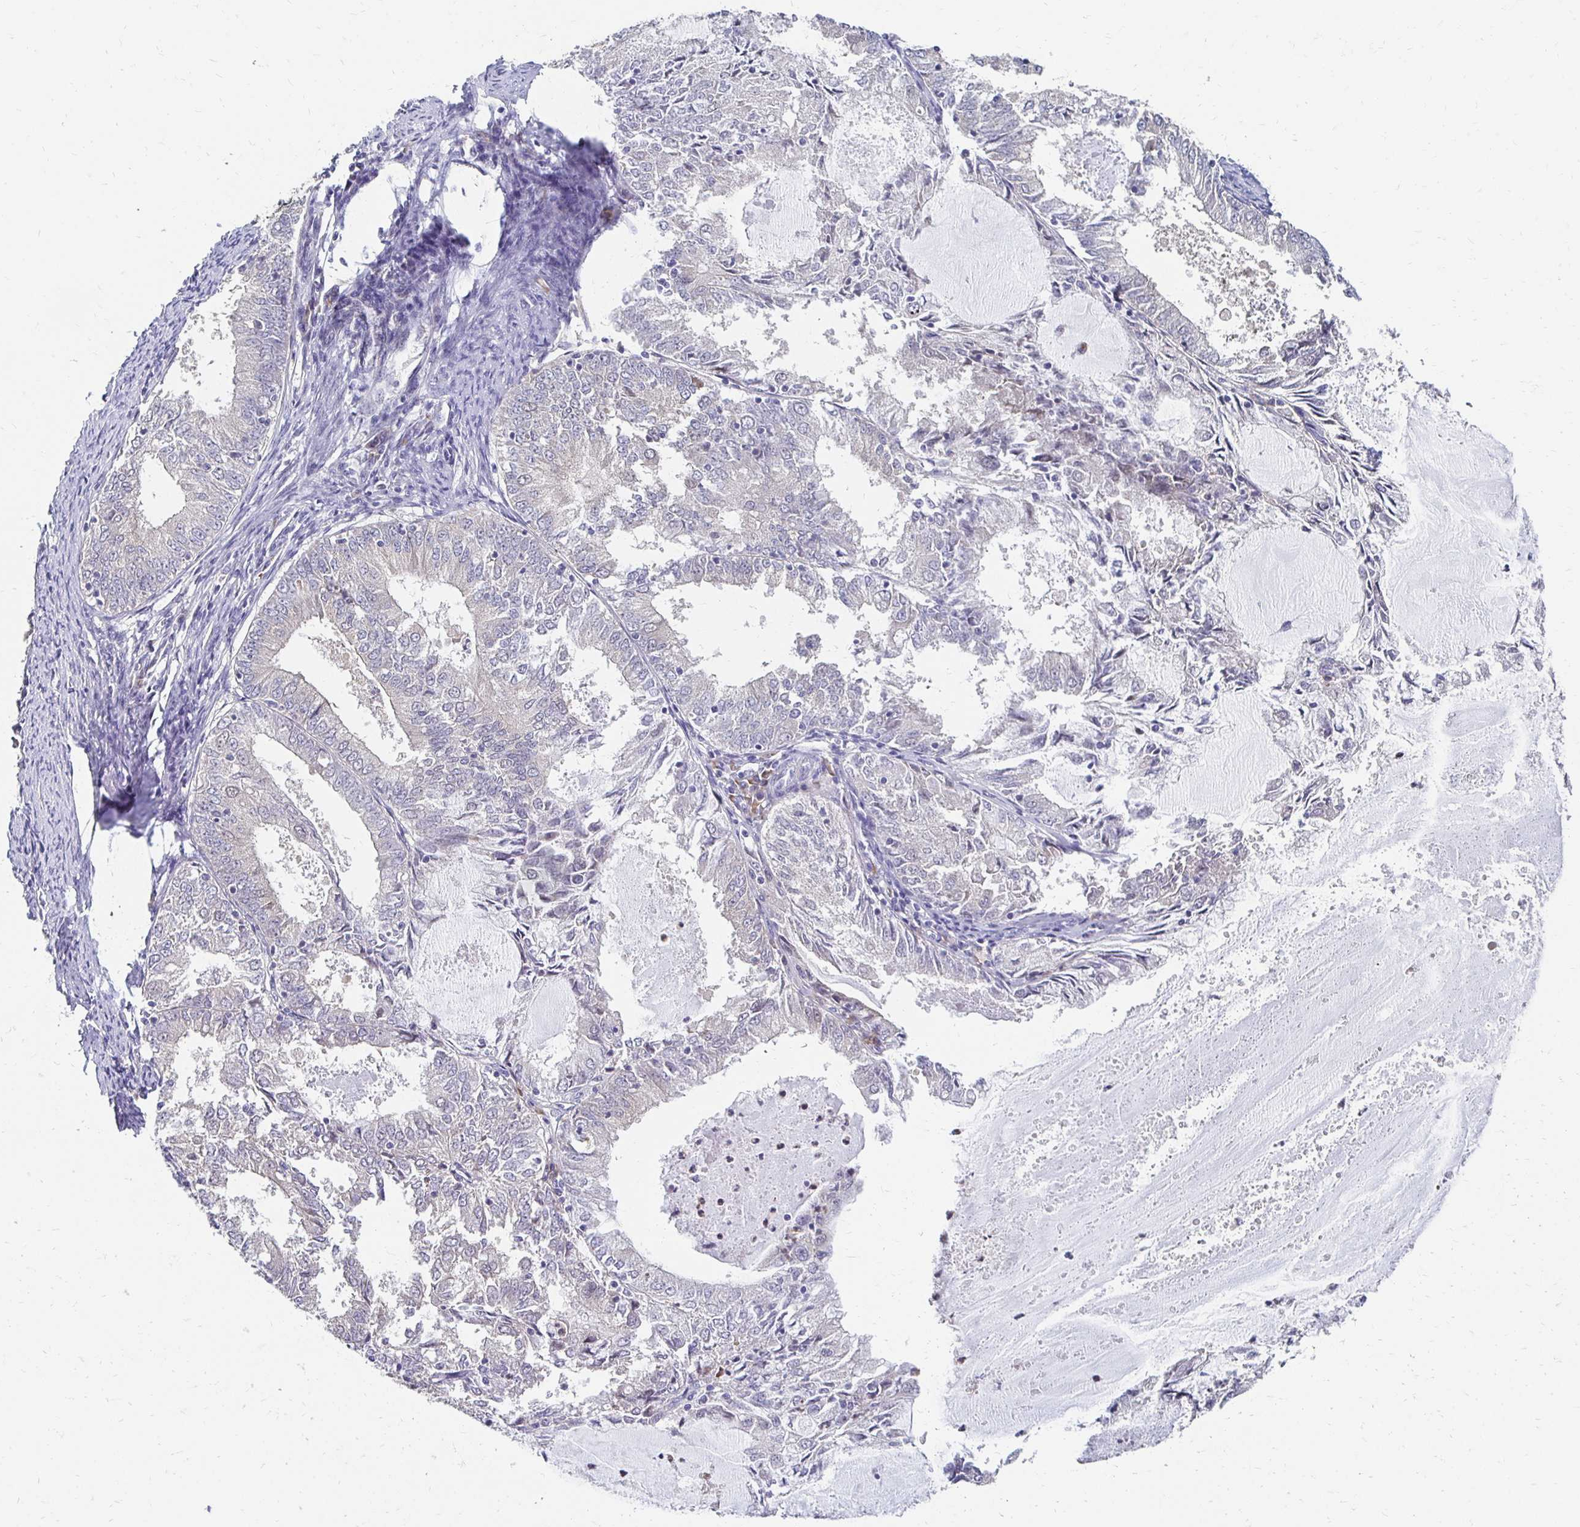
{"staining": {"intensity": "negative", "quantity": "none", "location": "none"}, "tissue": "endometrial cancer", "cell_type": "Tumor cells", "image_type": "cancer", "snomed": [{"axis": "morphology", "description": "Adenocarcinoma, NOS"}, {"axis": "topography", "description": "Endometrium"}], "caption": "Endometrial cancer was stained to show a protein in brown. There is no significant staining in tumor cells.", "gene": "PADI2", "patient": {"sex": "female", "age": 57}}